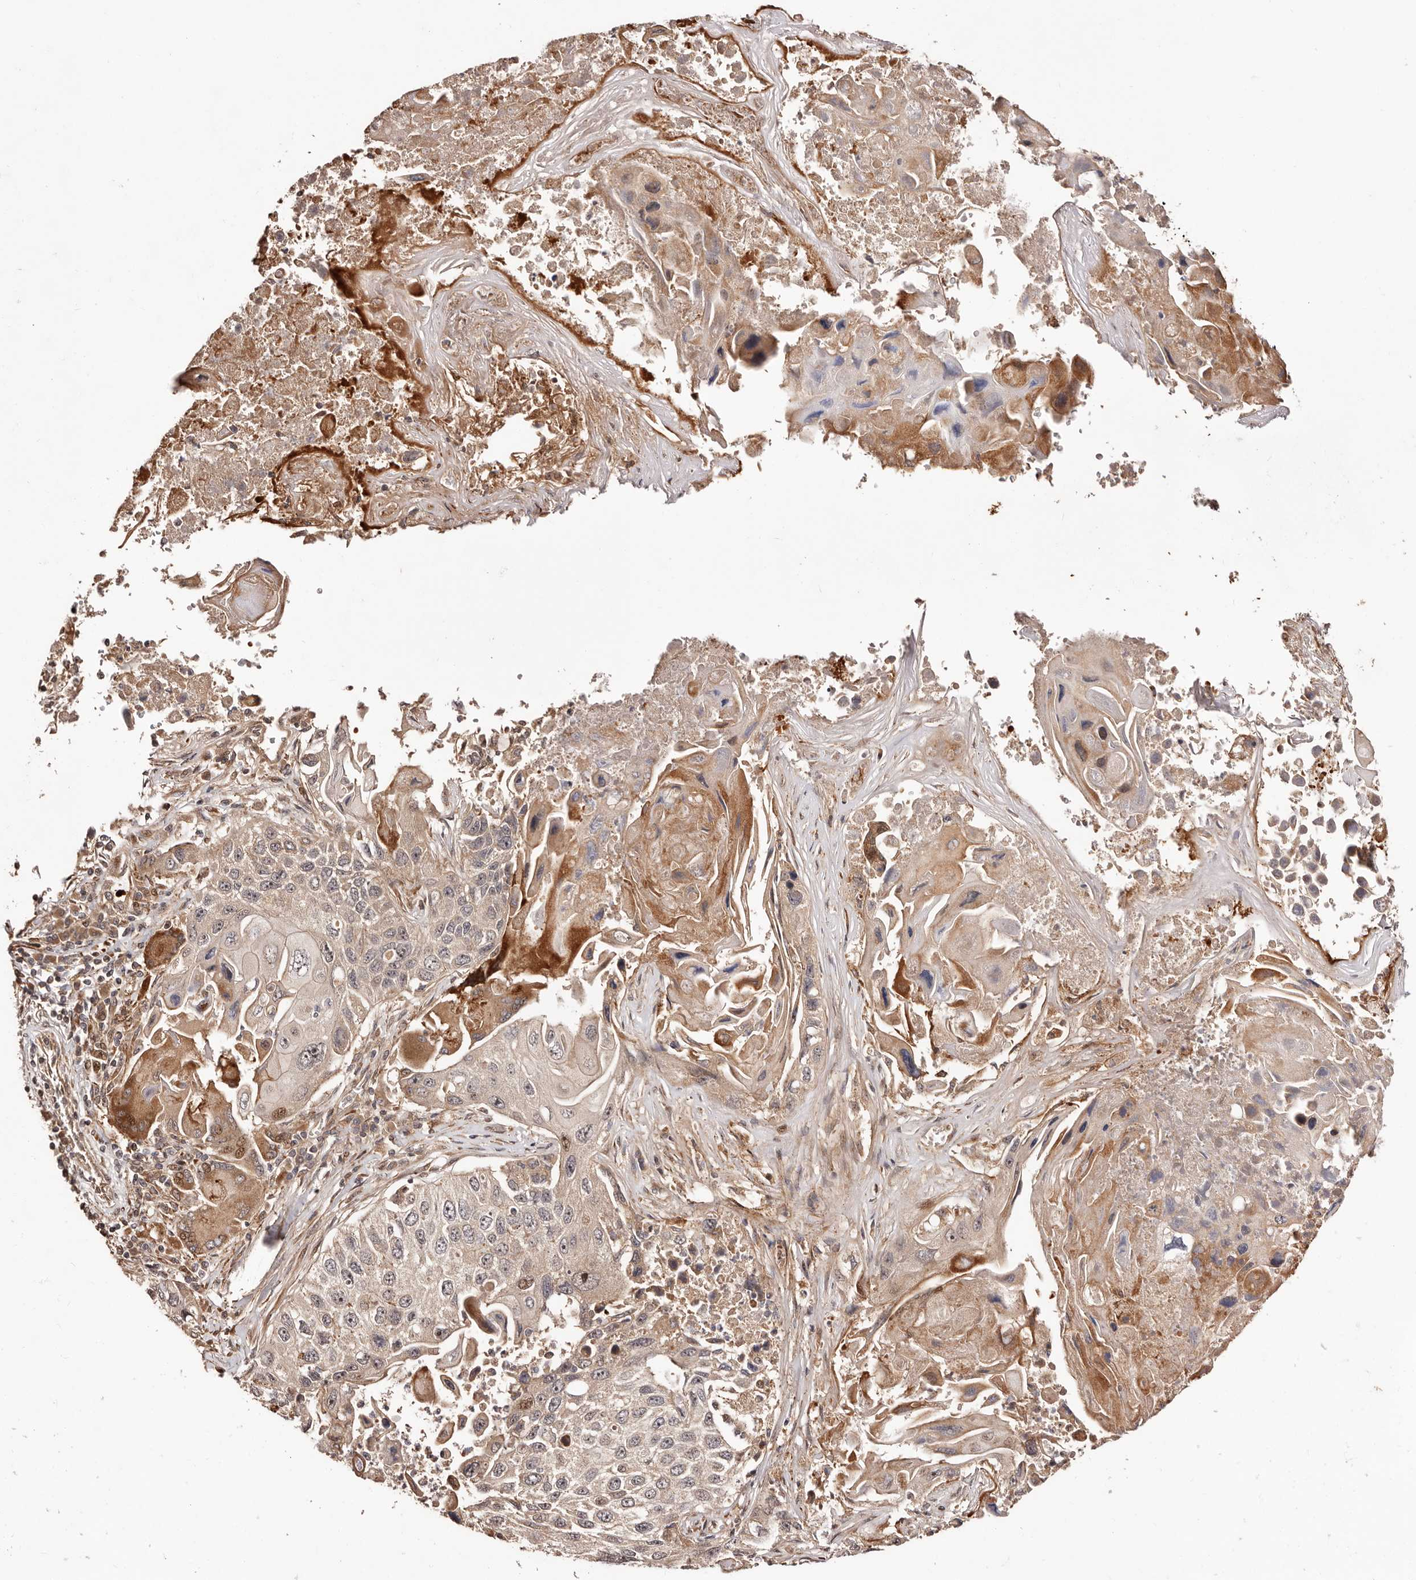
{"staining": {"intensity": "weak", "quantity": "<25%", "location": "cytoplasmic/membranous,nuclear"}, "tissue": "lung cancer", "cell_type": "Tumor cells", "image_type": "cancer", "snomed": [{"axis": "morphology", "description": "Squamous cell carcinoma, NOS"}, {"axis": "topography", "description": "Lung"}], "caption": "Immunohistochemistry micrograph of lung cancer stained for a protein (brown), which demonstrates no expression in tumor cells.", "gene": "PTPN22", "patient": {"sex": "male", "age": 61}}